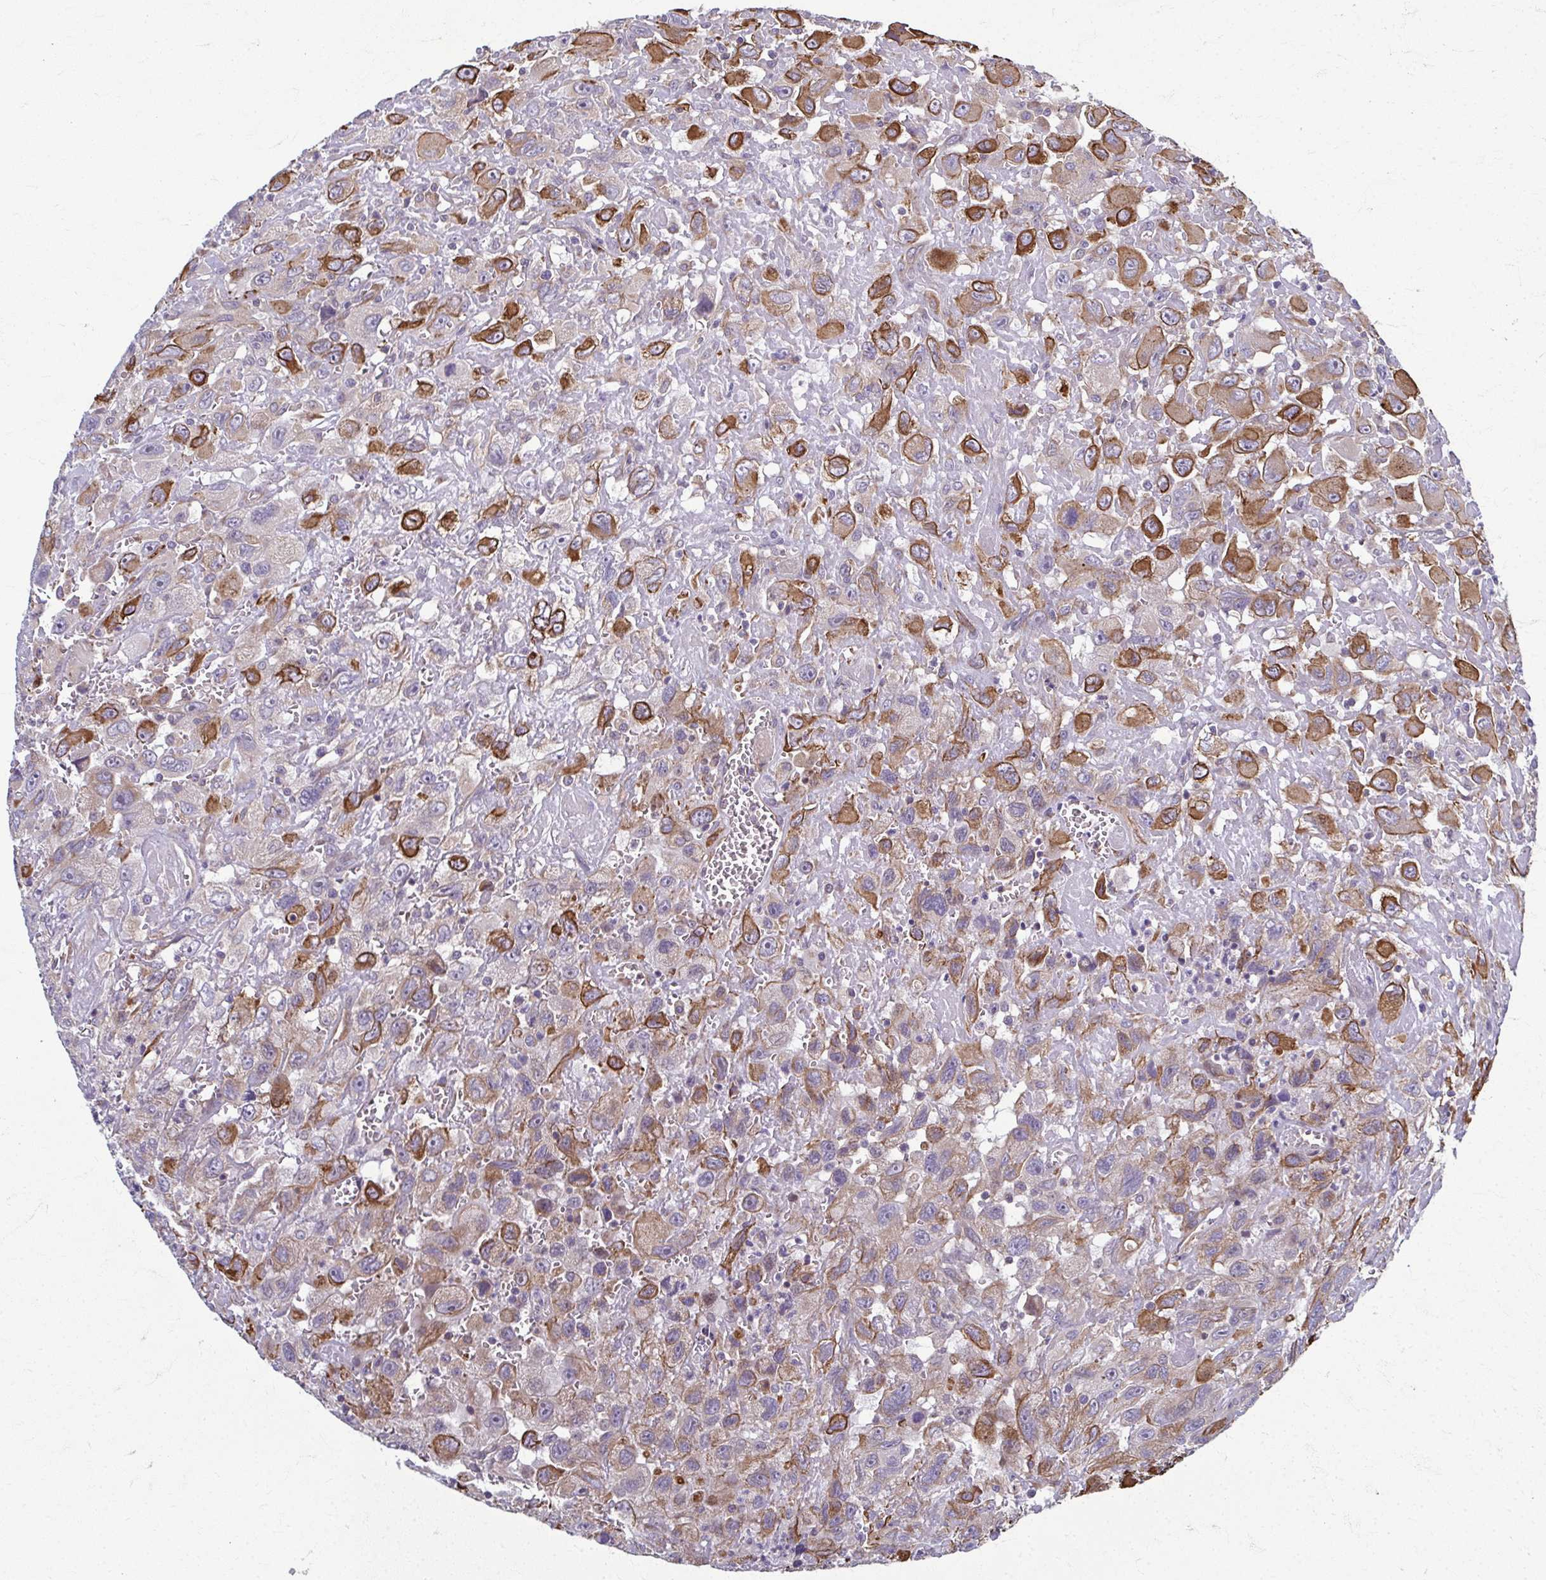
{"staining": {"intensity": "strong", "quantity": "<25%", "location": "cytoplasmic/membranous"}, "tissue": "head and neck cancer", "cell_type": "Tumor cells", "image_type": "cancer", "snomed": [{"axis": "morphology", "description": "Squamous cell carcinoma, NOS"}, {"axis": "morphology", "description": "Squamous cell carcinoma, metastatic, NOS"}, {"axis": "topography", "description": "Oral tissue"}, {"axis": "topography", "description": "Head-Neck"}], "caption": "Tumor cells show strong cytoplasmic/membranous staining in approximately <25% of cells in head and neck cancer (squamous cell carcinoma). (IHC, brightfield microscopy, high magnification).", "gene": "EID2B", "patient": {"sex": "female", "age": 85}}